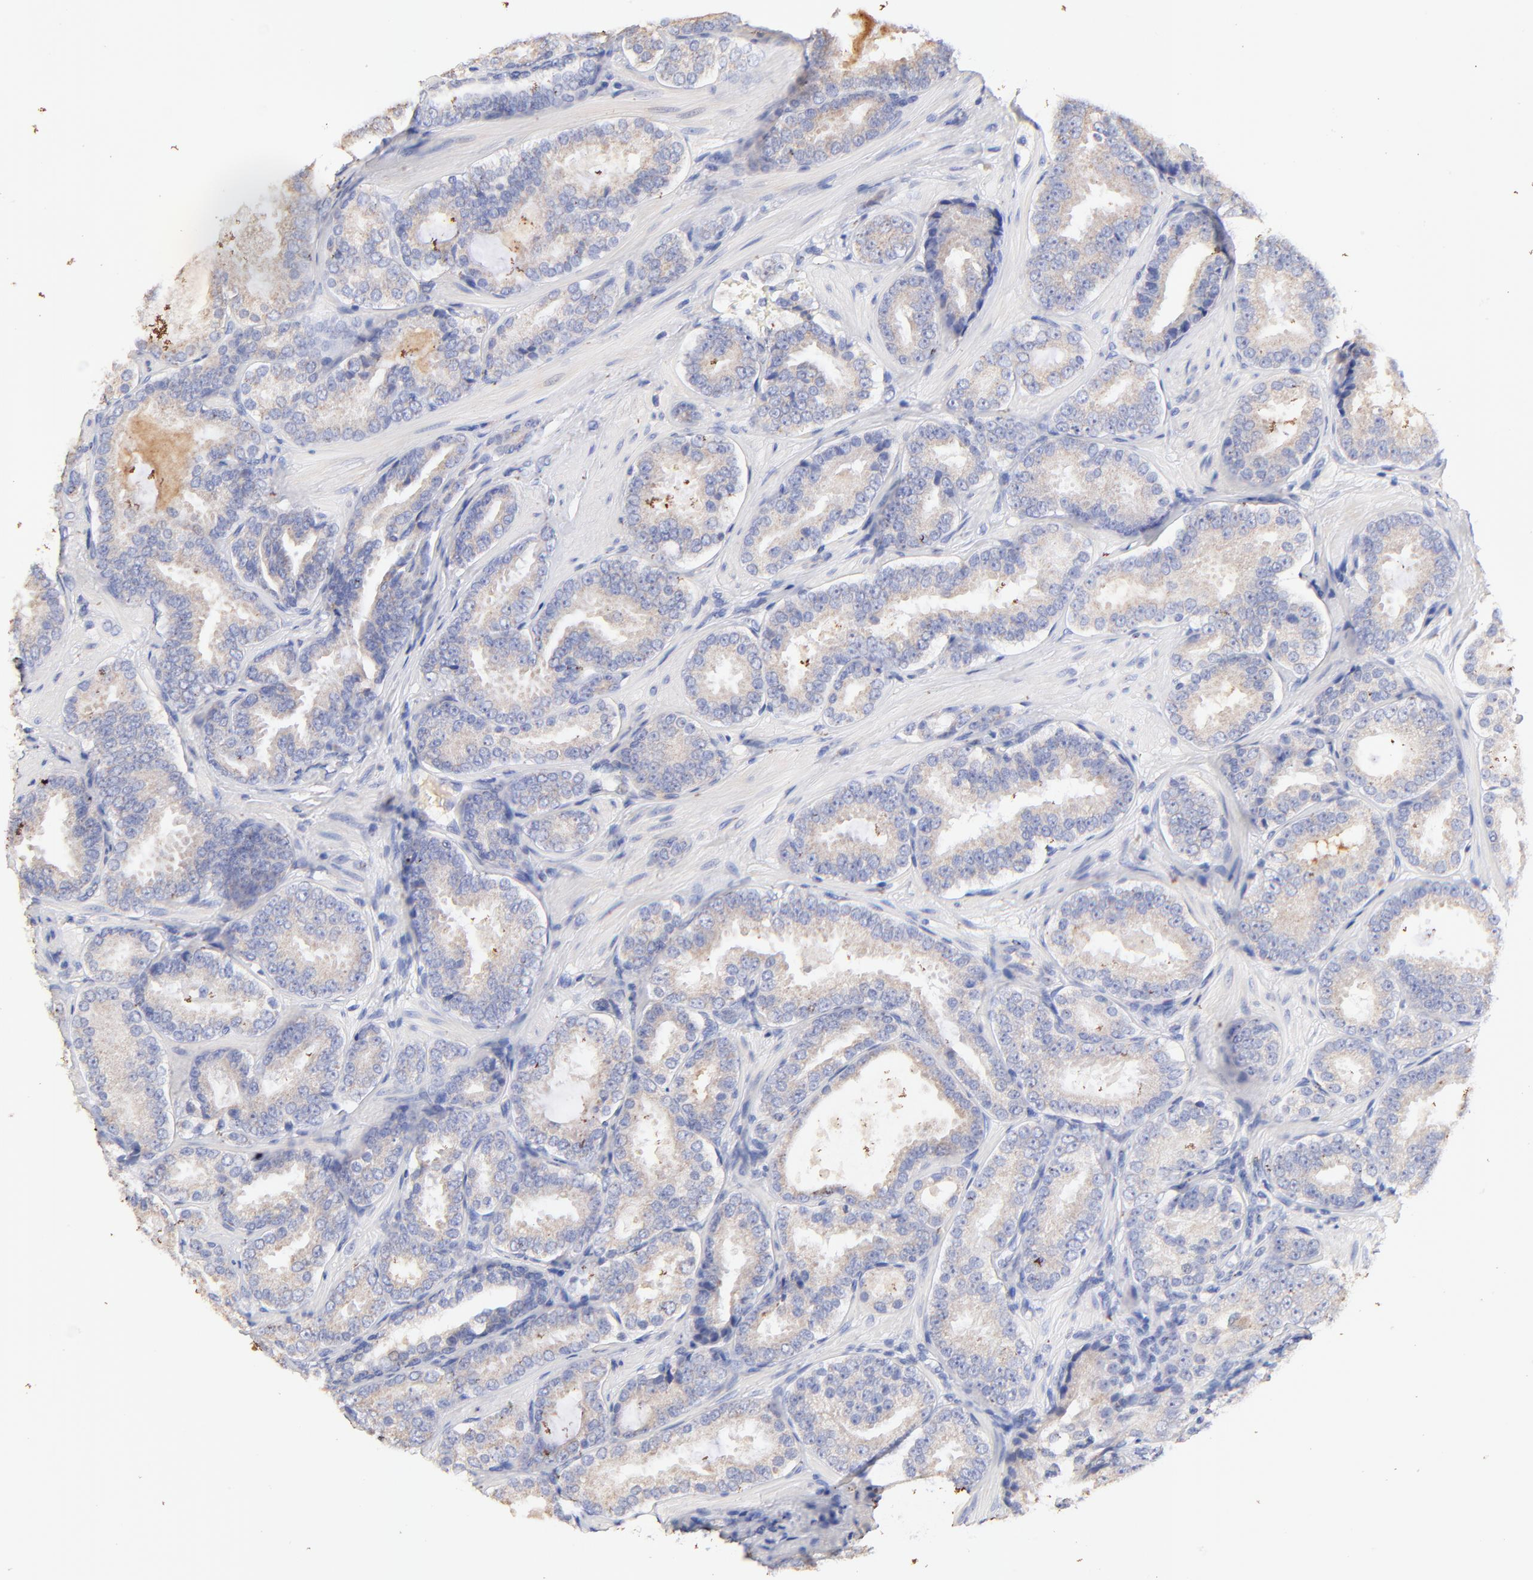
{"staining": {"intensity": "weak", "quantity": ">75%", "location": "cytoplasmic/membranous"}, "tissue": "prostate cancer", "cell_type": "Tumor cells", "image_type": "cancer", "snomed": [{"axis": "morphology", "description": "Adenocarcinoma, Low grade"}, {"axis": "topography", "description": "Prostate"}], "caption": "DAB immunohistochemical staining of human prostate cancer (adenocarcinoma (low-grade)) demonstrates weak cytoplasmic/membranous protein staining in approximately >75% of tumor cells.", "gene": "IGLV7-43", "patient": {"sex": "male", "age": 59}}